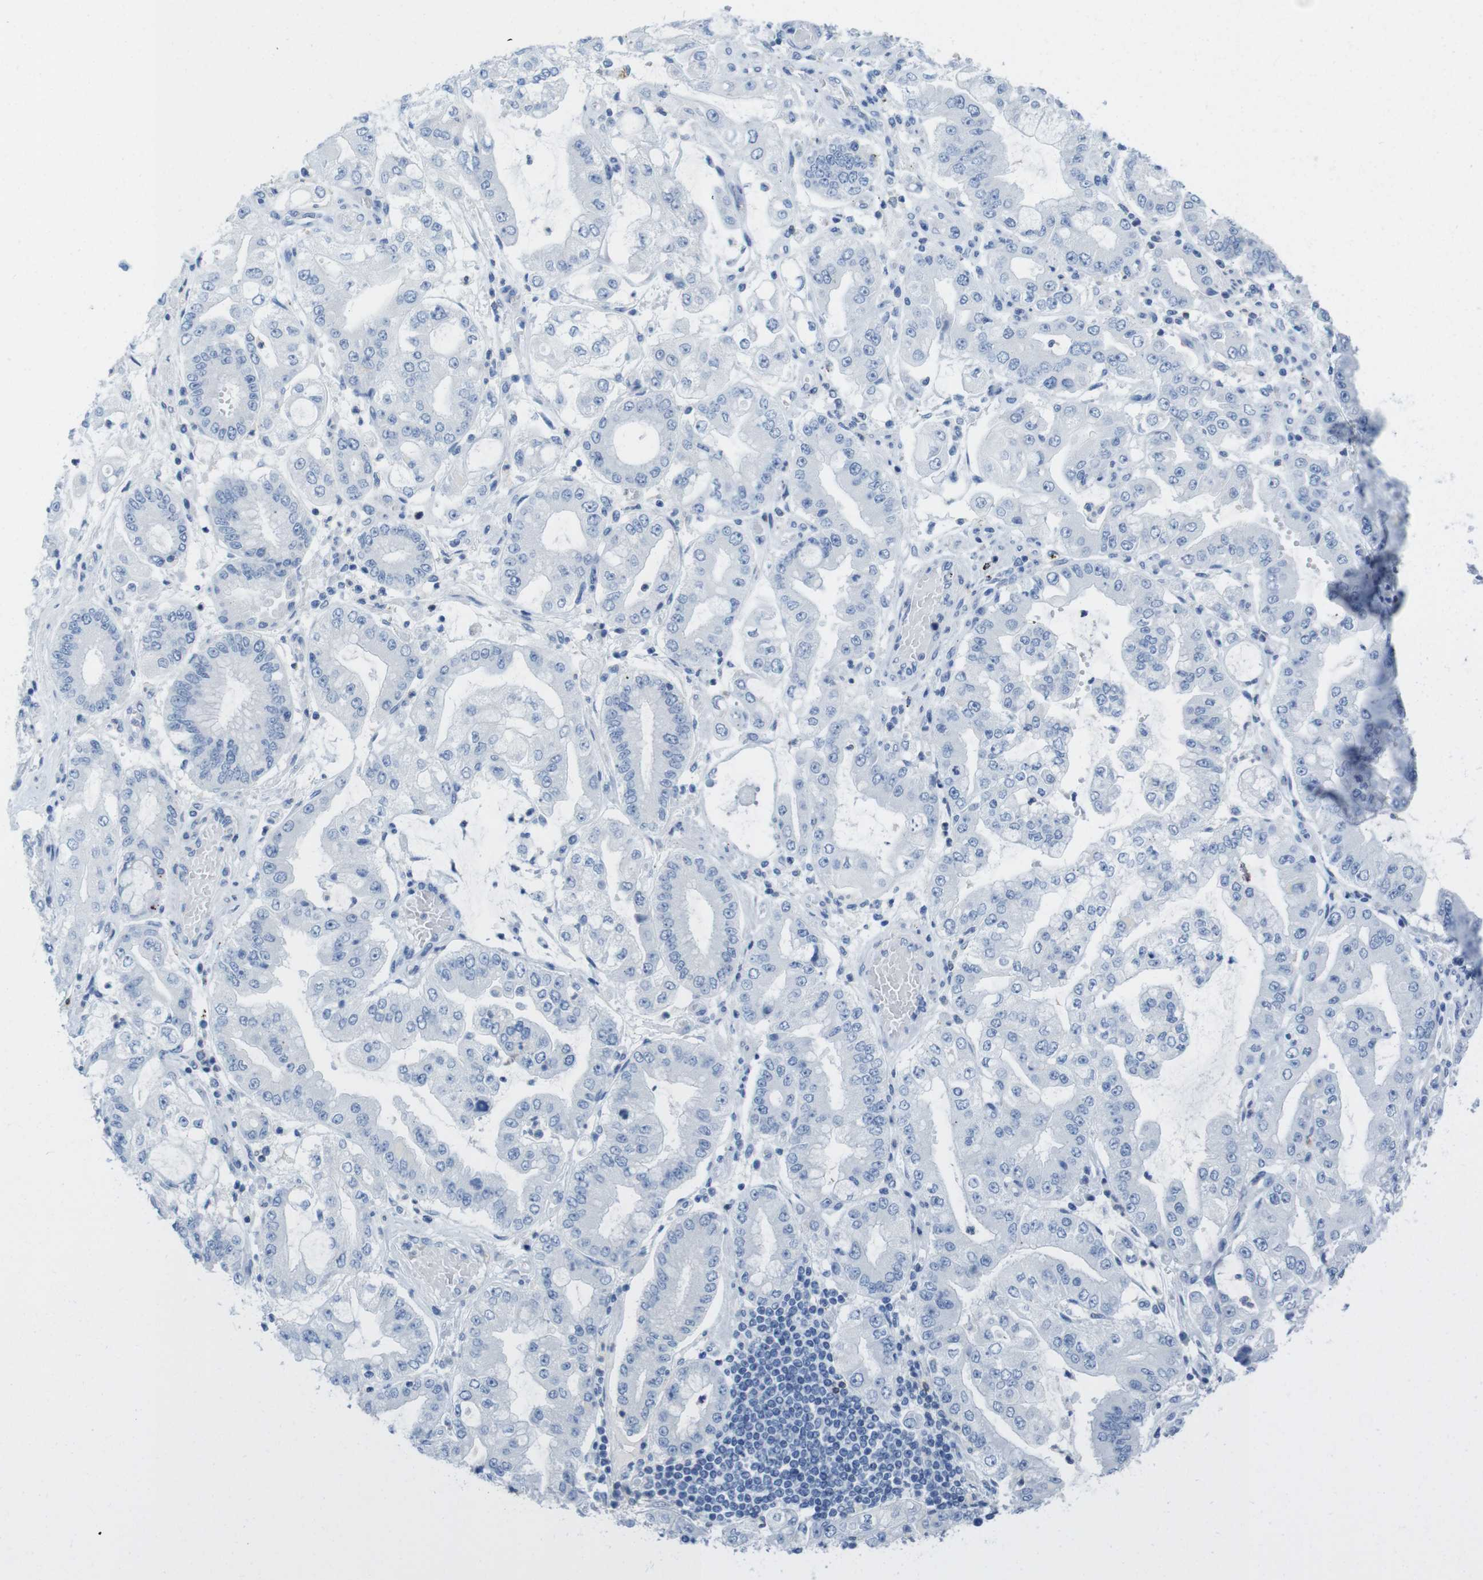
{"staining": {"intensity": "negative", "quantity": "none", "location": "none"}, "tissue": "stomach cancer", "cell_type": "Tumor cells", "image_type": "cancer", "snomed": [{"axis": "morphology", "description": "Adenocarcinoma, NOS"}, {"axis": "topography", "description": "Stomach"}], "caption": "A photomicrograph of stomach cancer (adenocarcinoma) stained for a protein displays no brown staining in tumor cells. (Stains: DAB immunohistochemistry (IHC) with hematoxylin counter stain, Microscopy: brightfield microscopy at high magnification).", "gene": "CD5", "patient": {"sex": "male", "age": 76}}